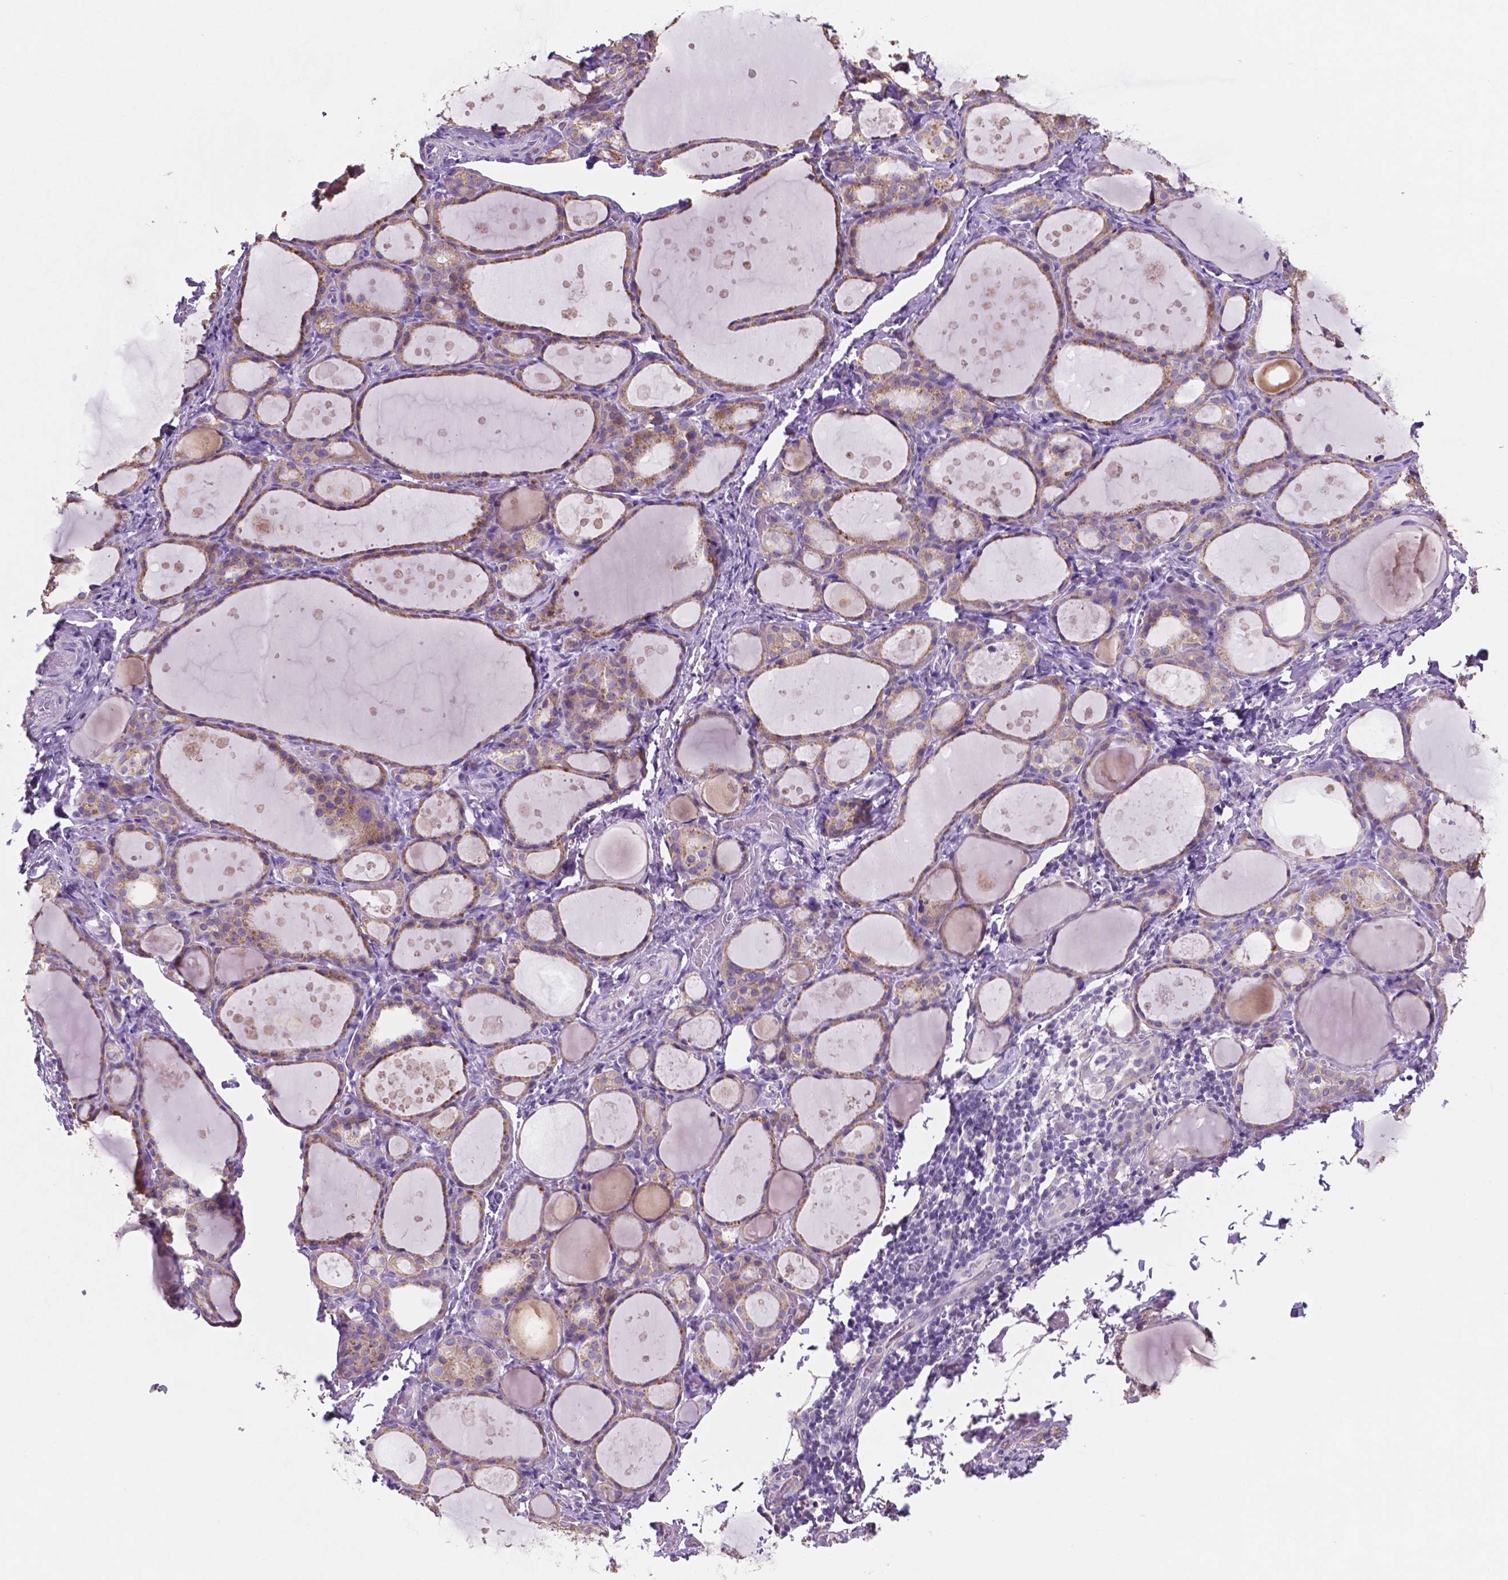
{"staining": {"intensity": "moderate", "quantity": ">75%", "location": "cytoplasmic/membranous"}, "tissue": "thyroid gland", "cell_type": "Glandular cells", "image_type": "normal", "snomed": [{"axis": "morphology", "description": "Normal tissue, NOS"}, {"axis": "topography", "description": "Thyroid gland"}], "caption": "Immunohistochemistry (IHC) of benign human thyroid gland reveals medium levels of moderate cytoplasmic/membranous positivity in approximately >75% of glandular cells.", "gene": "MKRN2OS", "patient": {"sex": "male", "age": 68}}